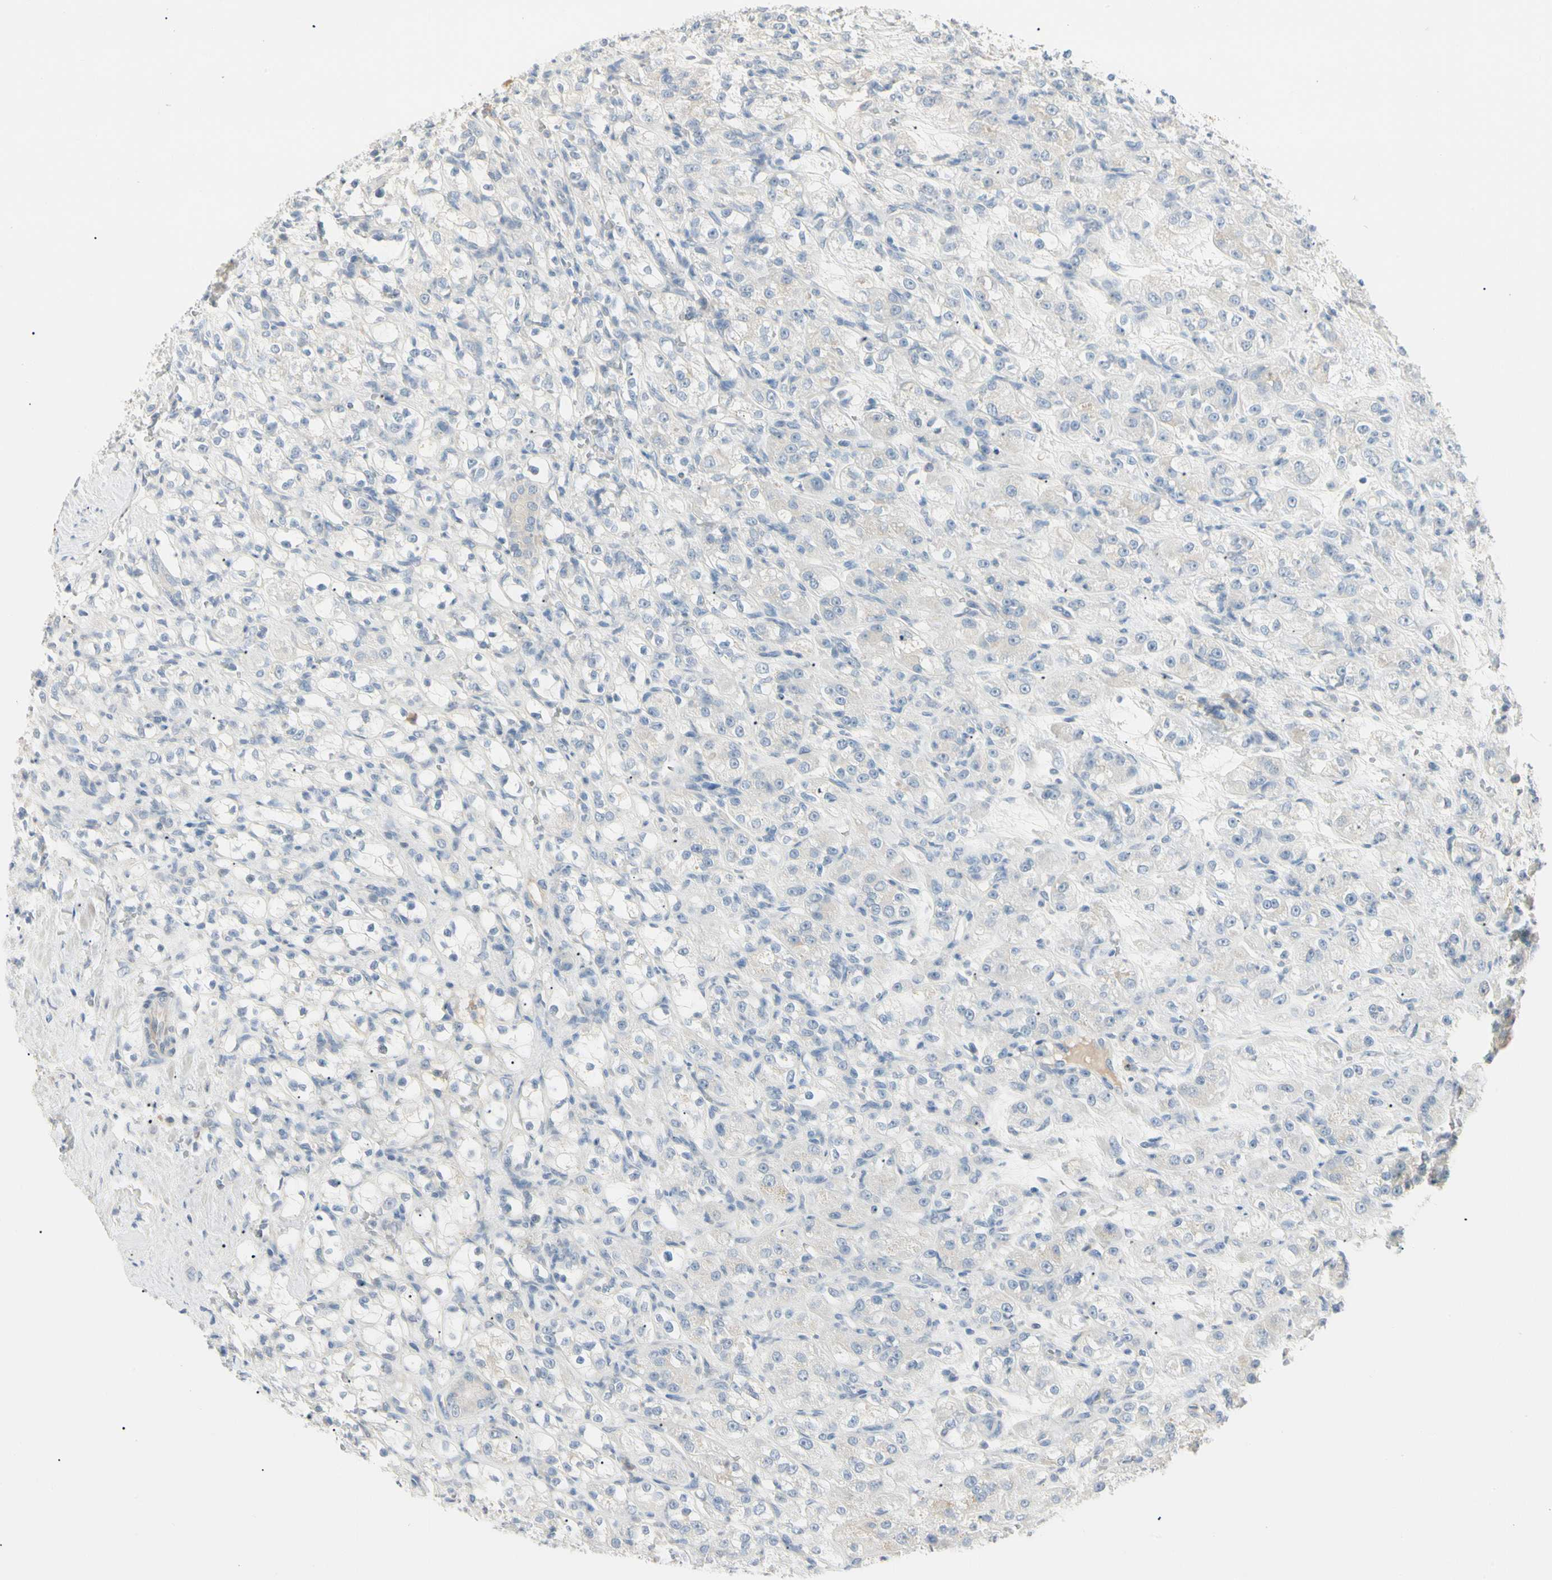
{"staining": {"intensity": "negative", "quantity": "none", "location": "none"}, "tissue": "renal cancer", "cell_type": "Tumor cells", "image_type": "cancer", "snomed": [{"axis": "morphology", "description": "Normal tissue, NOS"}, {"axis": "morphology", "description": "Adenocarcinoma, NOS"}, {"axis": "topography", "description": "Kidney"}], "caption": "This is an immunohistochemistry (IHC) histopathology image of renal cancer (adenocarcinoma). There is no positivity in tumor cells.", "gene": "ALDH18A1", "patient": {"sex": "male", "age": 61}}